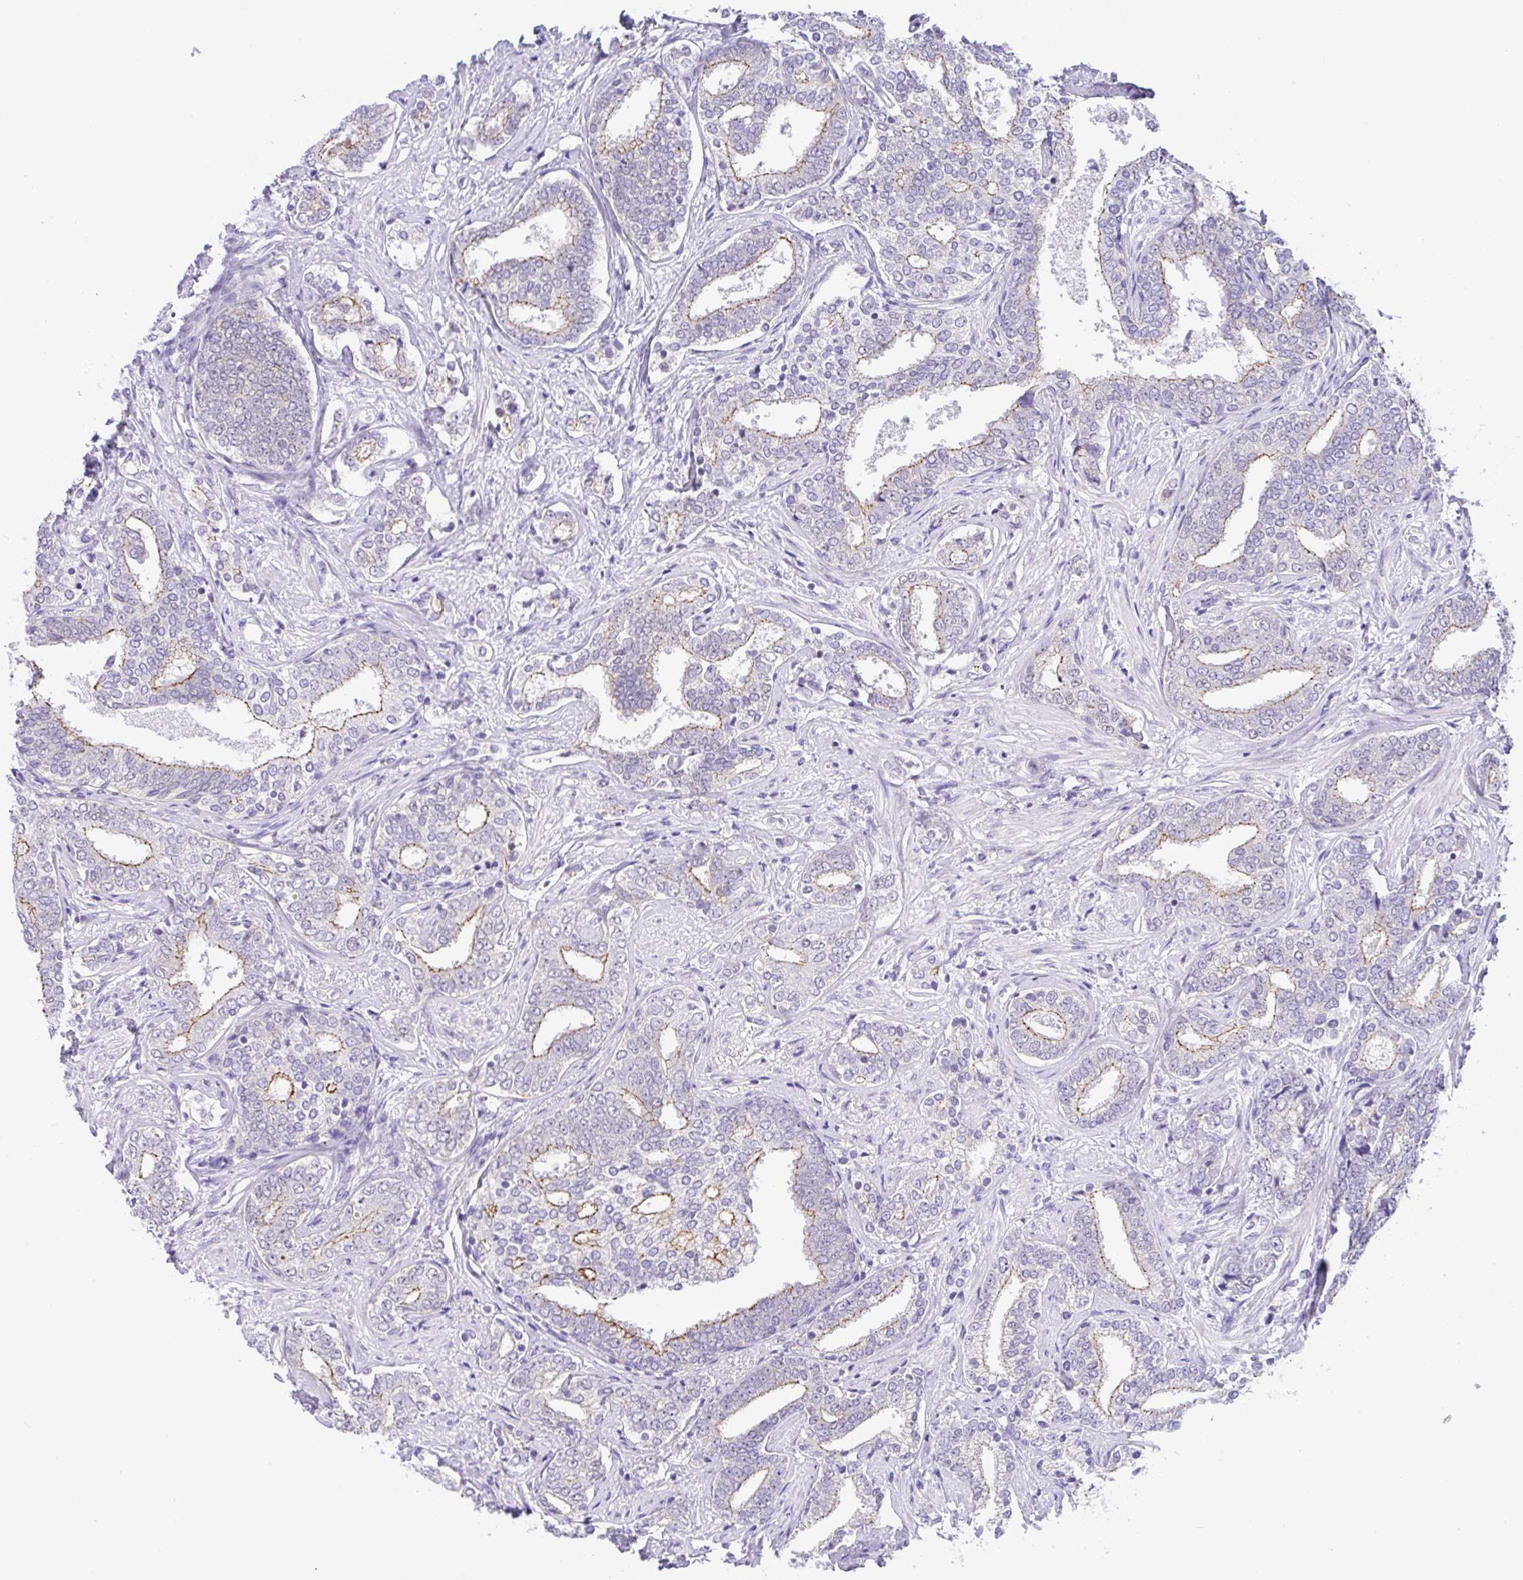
{"staining": {"intensity": "moderate", "quantity": "25%-75%", "location": "cytoplasmic/membranous"}, "tissue": "prostate cancer", "cell_type": "Tumor cells", "image_type": "cancer", "snomed": [{"axis": "morphology", "description": "Adenocarcinoma, High grade"}, {"axis": "topography", "description": "Prostate"}], "caption": "Moderate cytoplasmic/membranous expression for a protein is present in approximately 25%-75% of tumor cells of adenocarcinoma (high-grade) (prostate) using immunohistochemistry (IHC).", "gene": "CGNL1", "patient": {"sex": "male", "age": 72}}